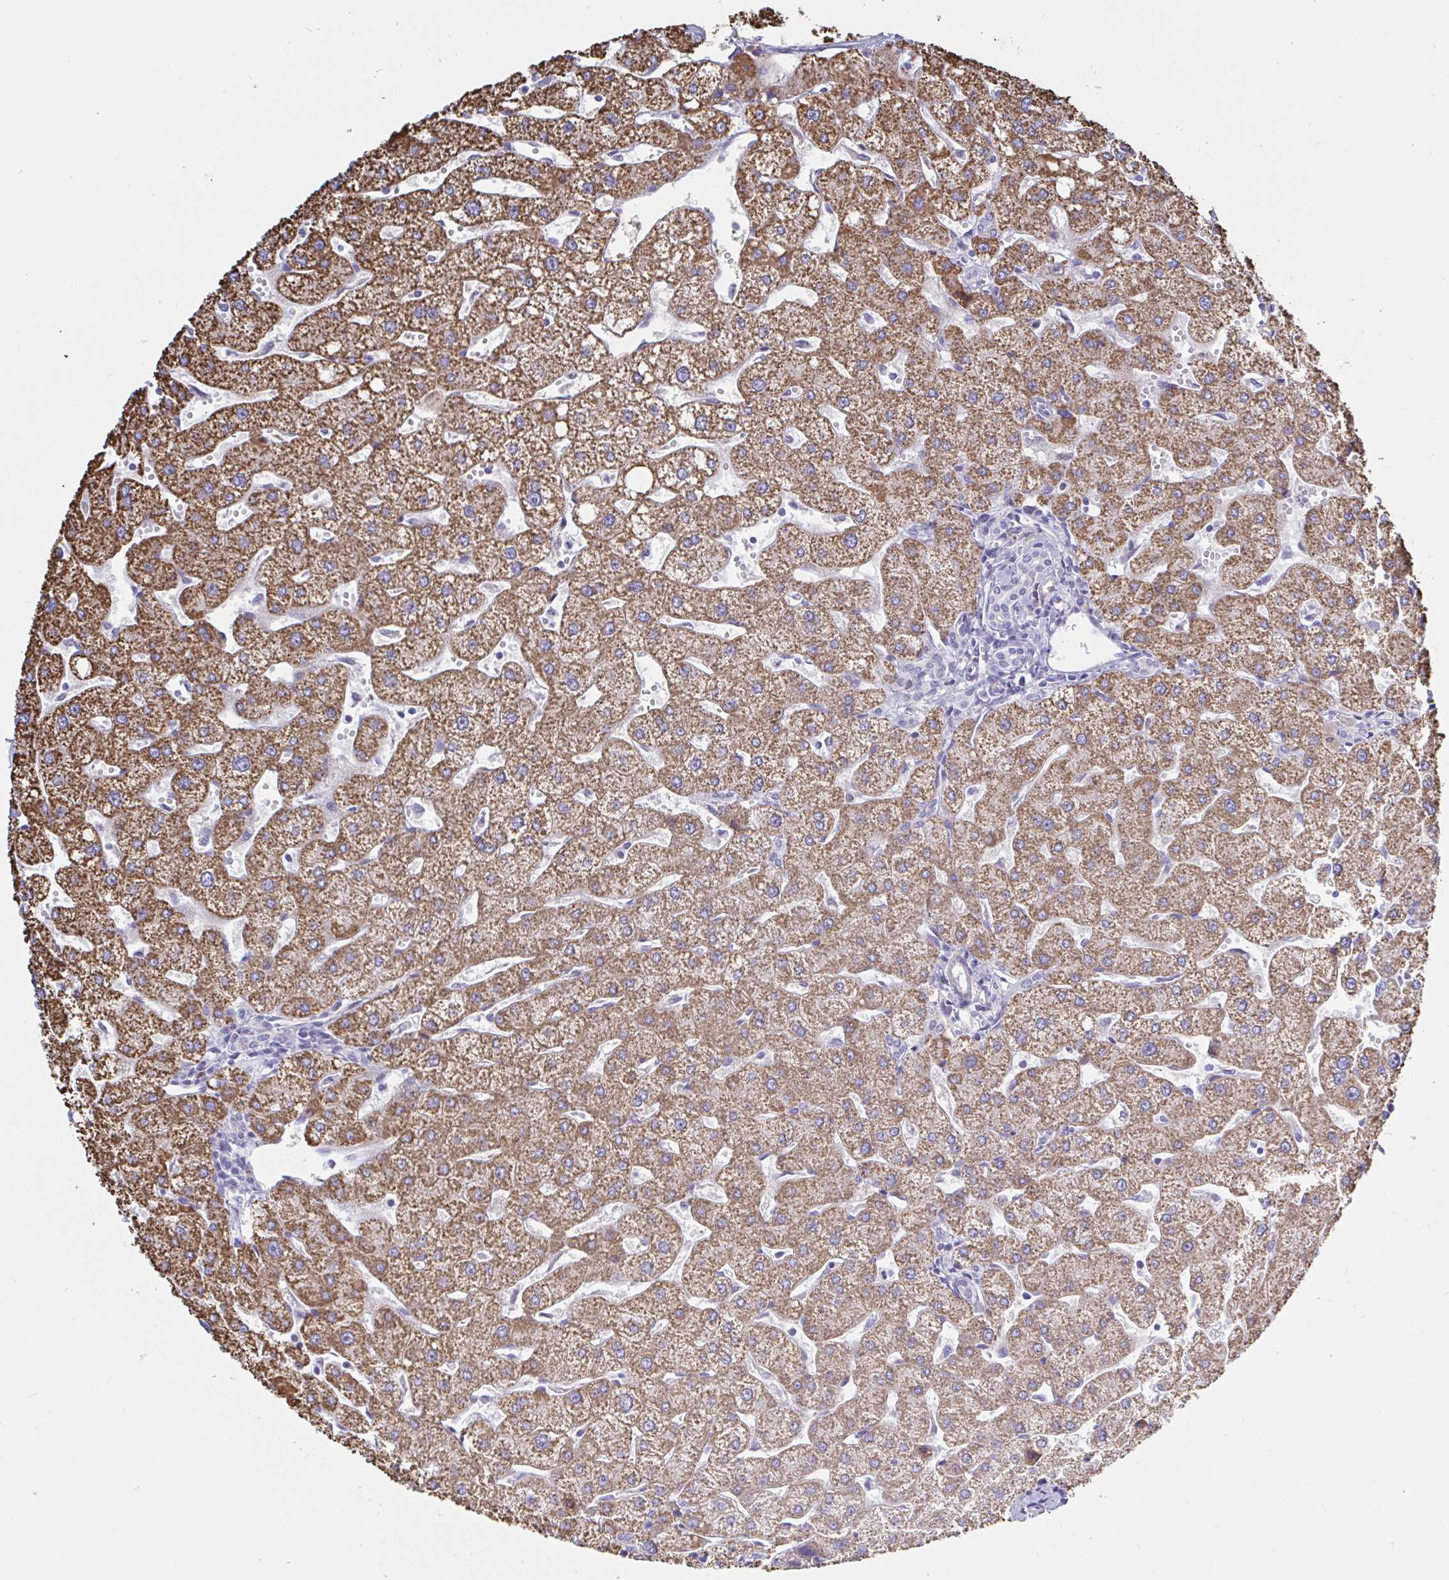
{"staining": {"intensity": "negative", "quantity": "none", "location": "none"}, "tissue": "liver", "cell_type": "Cholangiocytes", "image_type": "normal", "snomed": [{"axis": "morphology", "description": "Normal tissue, NOS"}, {"axis": "topography", "description": "Liver"}], "caption": "The histopathology image shows no significant expression in cholangiocytes of liver. (DAB immunohistochemistry, high magnification).", "gene": "ENSG00000271254", "patient": {"sex": "male", "age": 67}}